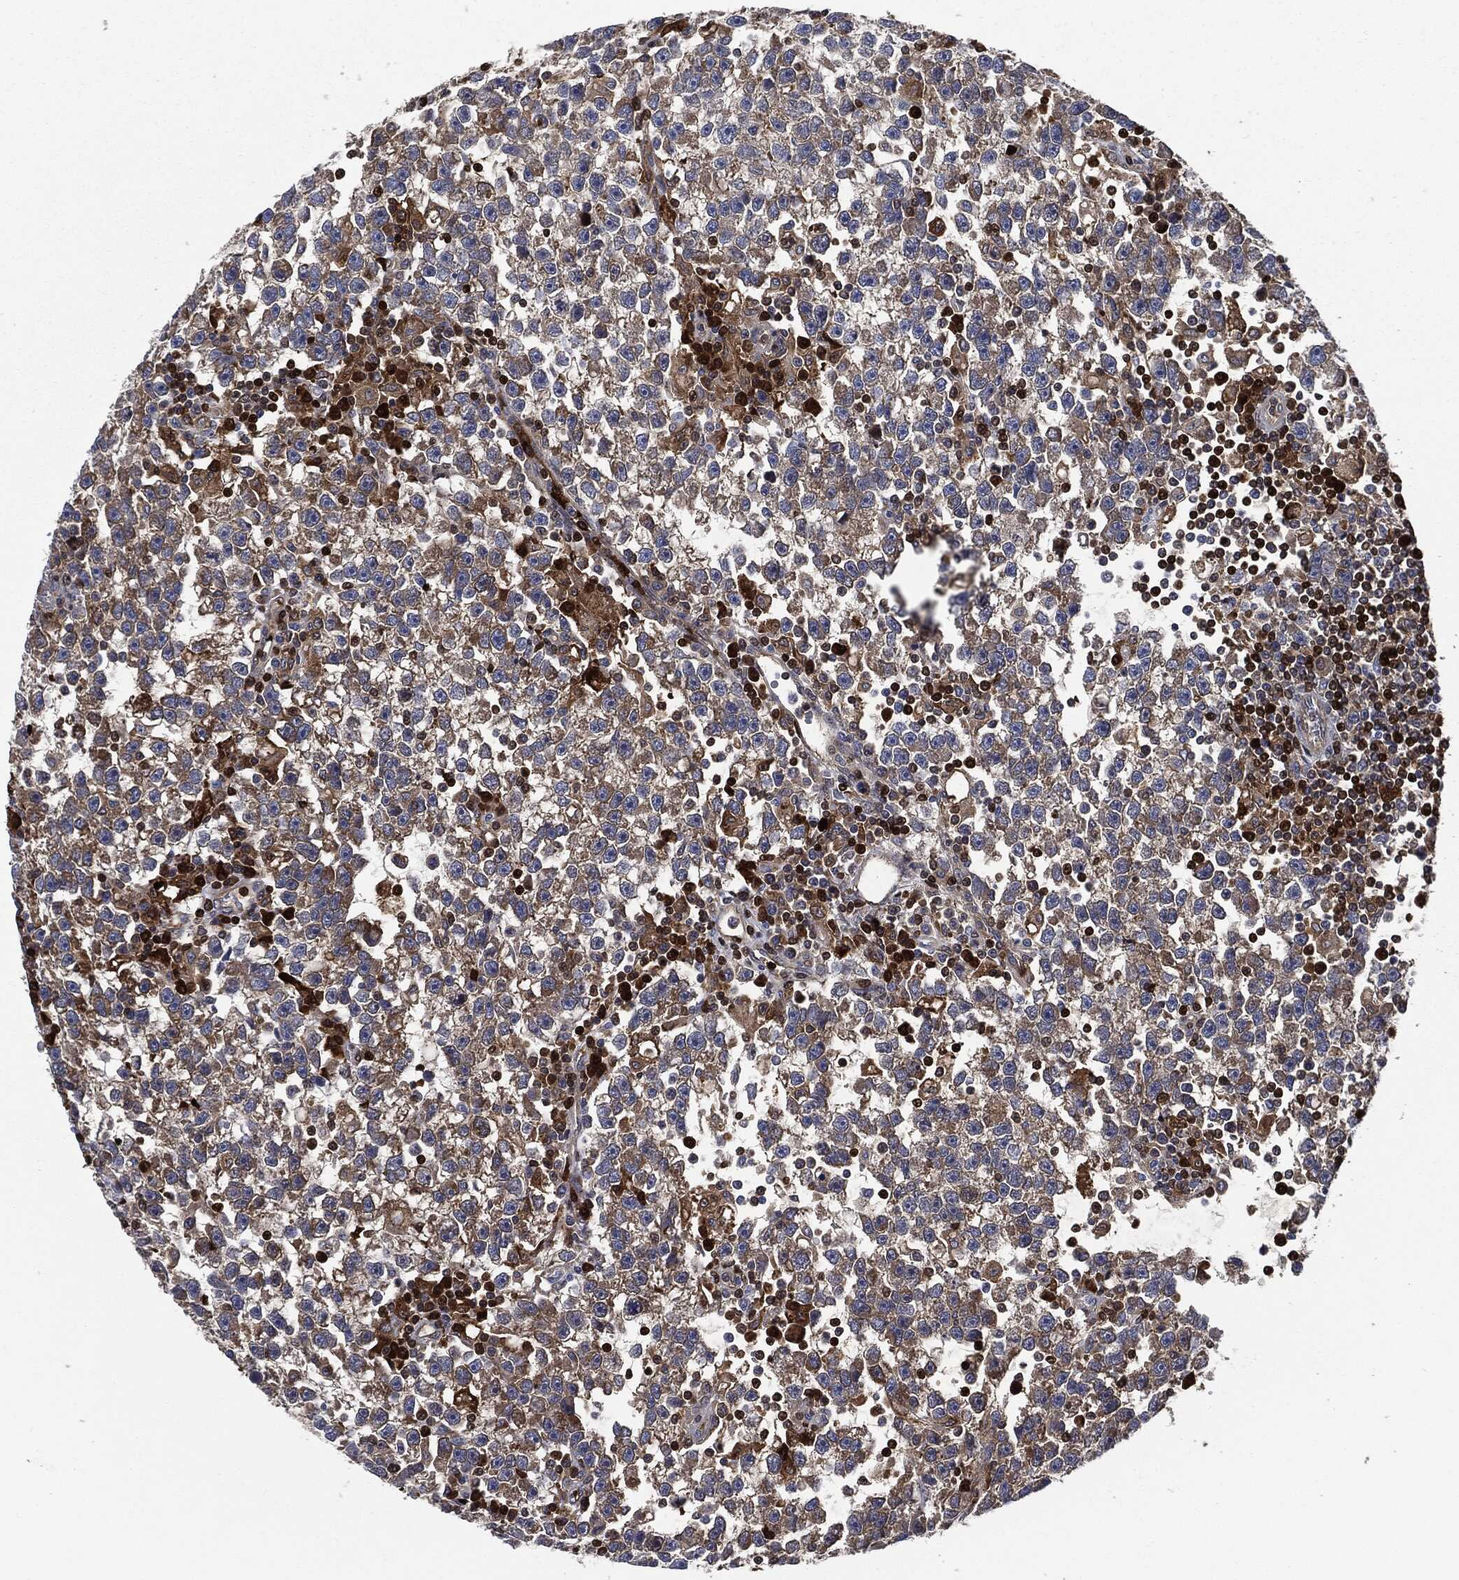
{"staining": {"intensity": "moderate", "quantity": "<25%", "location": "cytoplasmic/membranous"}, "tissue": "testis cancer", "cell_type": "Tumor cells", "image_type": "cancer", "snomed": [{"axis": "morphology", "description": "Seminoma, NOS"}, {"axis": "topography", "description": "Testis"}], "caption": "A brown stain highlights moderate cytoplasmic/membranous positivity of a protein in human testis cancer (seminoma) tumor cells.", "gene": "PRDX2", "patient": {"sex": "male", "age": 47}}